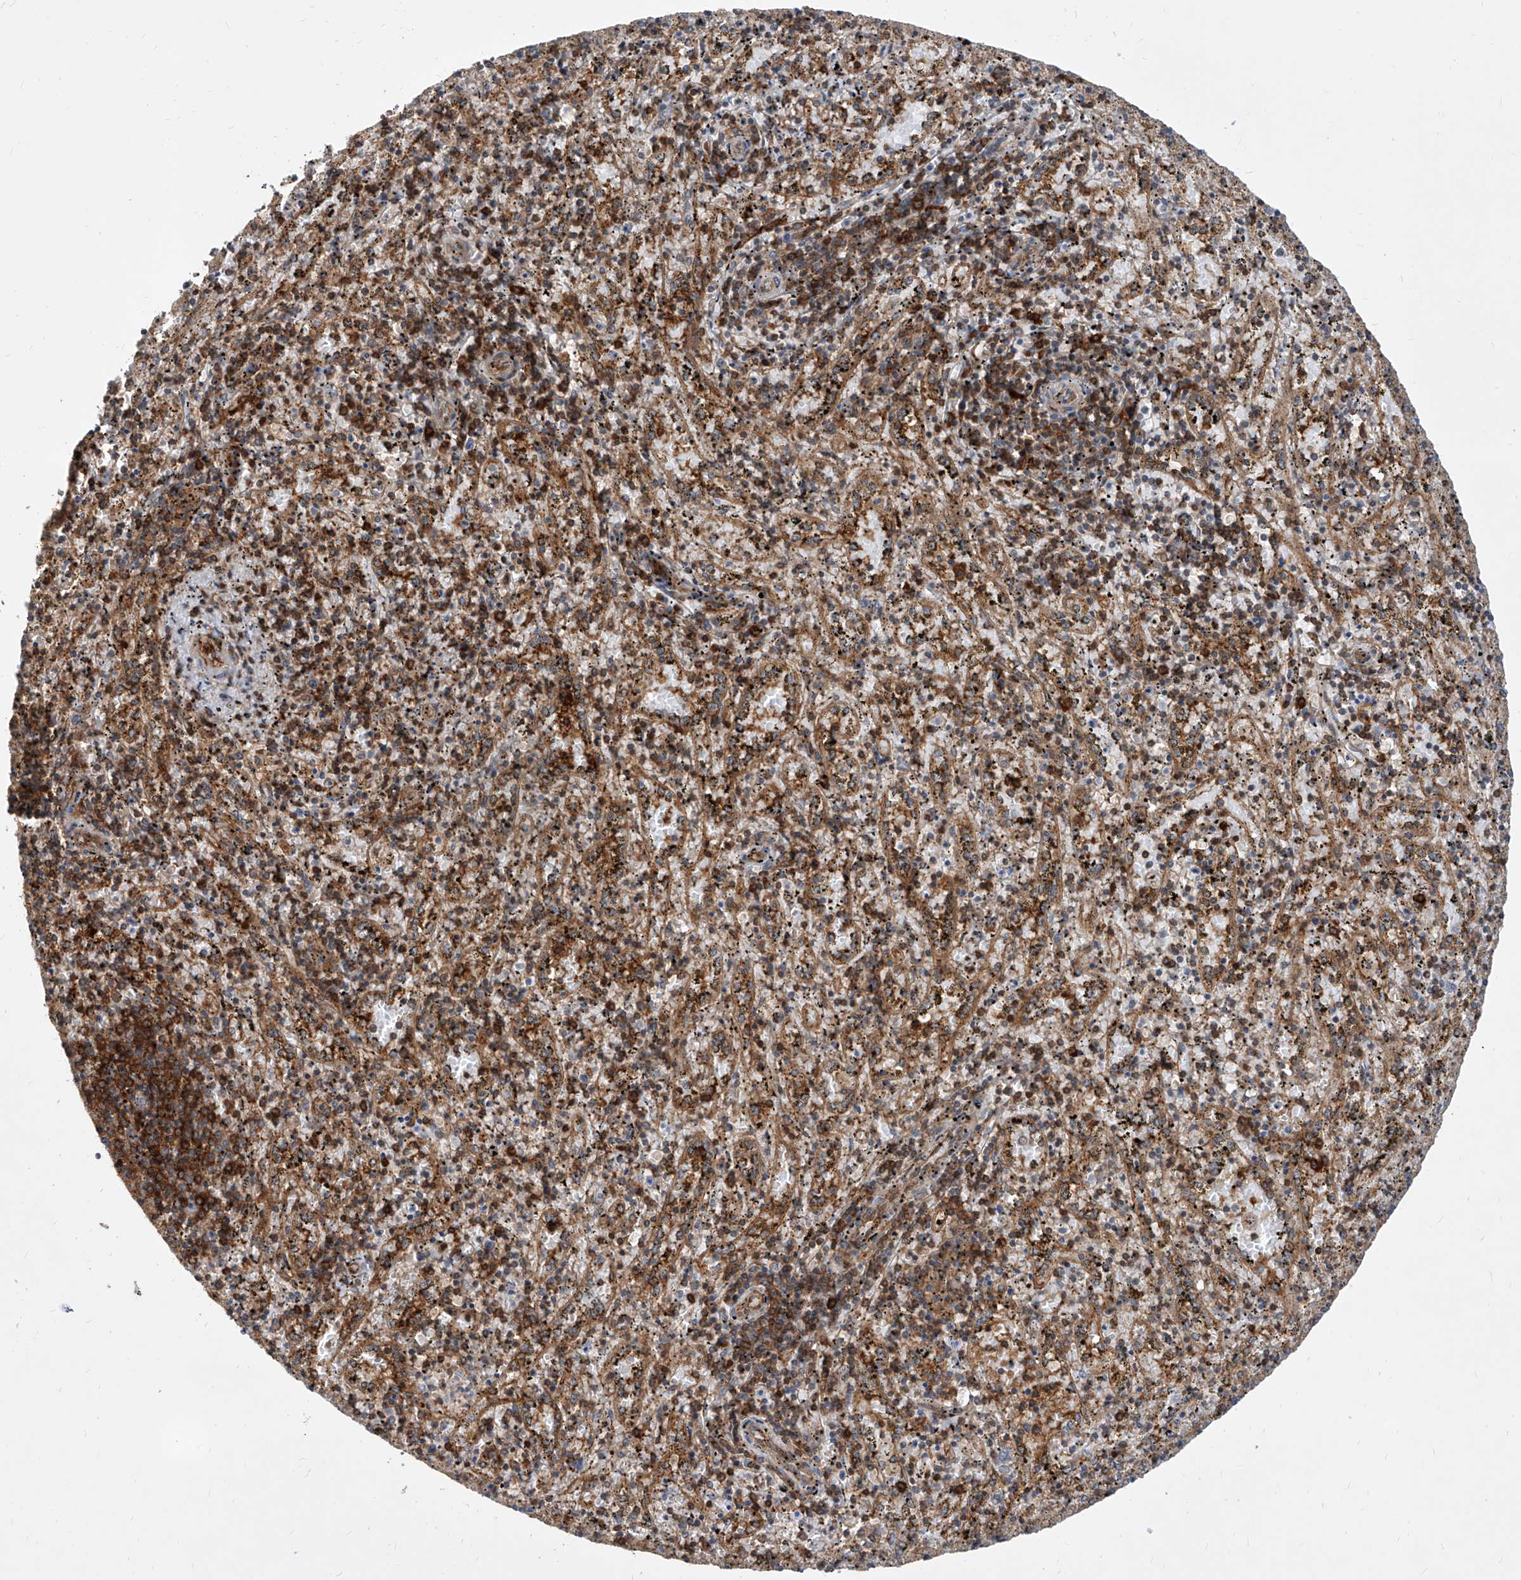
{"staining": {"intensity": "moderate", "quantity": "25%-75%", "location": "cytoplasmic/membranous"}, "tissue": "spleen", "cell_type": "Cells in red pulp", "image_type": "normal", "snomed": [{"axis": "morphology", "description": "Normal tissue, NOS"}, {"axis": "topography", "description": "Spleen"}], "caption": "Protein expression analysis of normal human spleen reveals moderate cytoplasmic/membranous staining in approximately 25%-75% of cells in red pulp.", "gene": "MAGED2", "patient": {"sex": "male", "age": 11}}